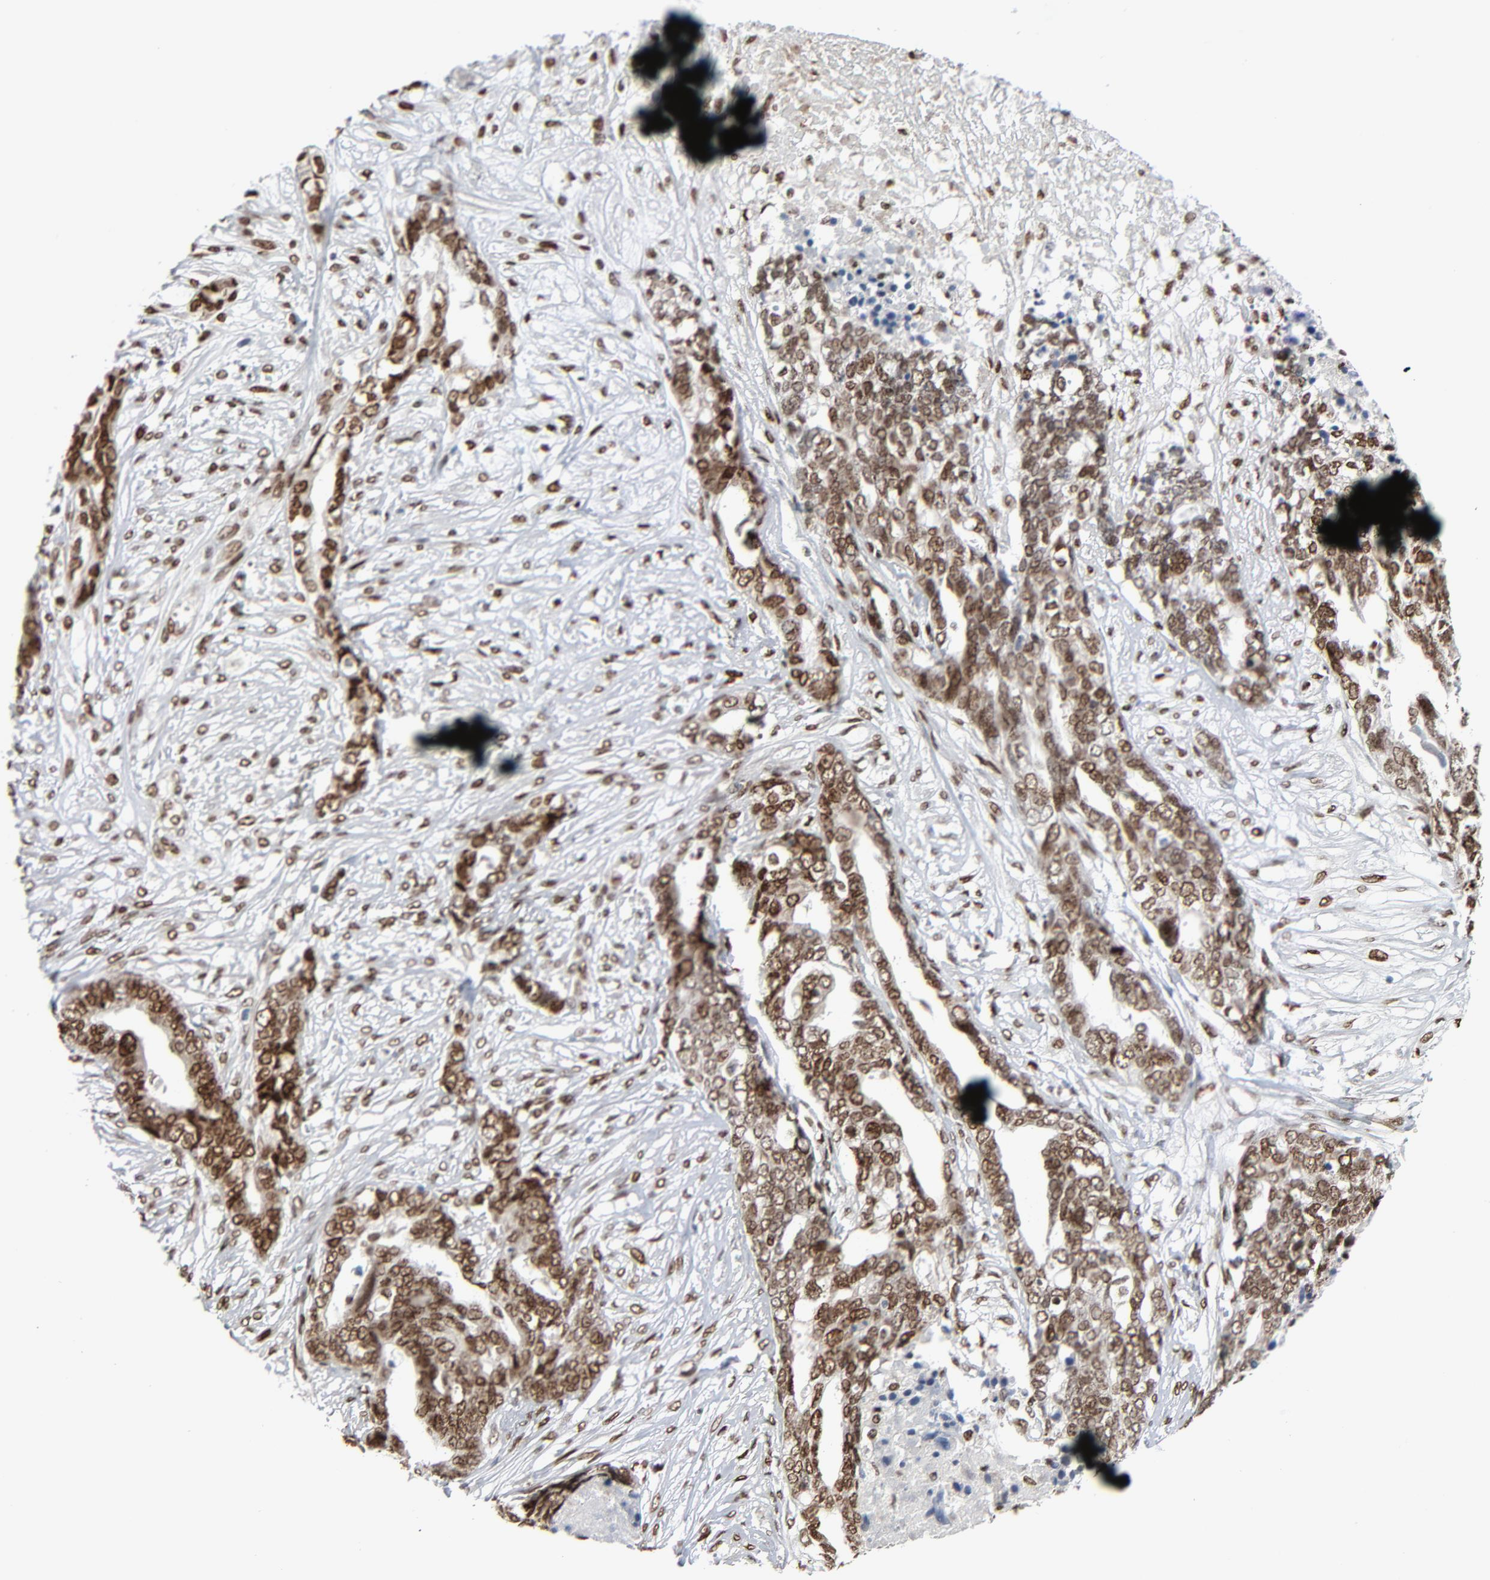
{"staining": {"intensity": "strong", "quantity": ">75%", "location": "nuclear"}, "tissue": "ovarian cancer", "cell_type": "Tumor cells", "image_type": "cancer", "snomed": [{"axis": "morphology", "description": "Normal tissue, NOS"}, {"axis": "morphology", "description": "Cystadenocarcinoma, serous, NOS"}, {"axis": "topography", "description": "Fallopian tube"}, {"axis": "topography", "description": "Ovary"}], "caption": "Brown immunohistochemical staining in human serous cystadenocarcinoma (ovarian) shows strong nuclear expression in approximately >75% of tumor cells.", "gene": "CUX1", "patient": {"sex": "female", "age": 56}}